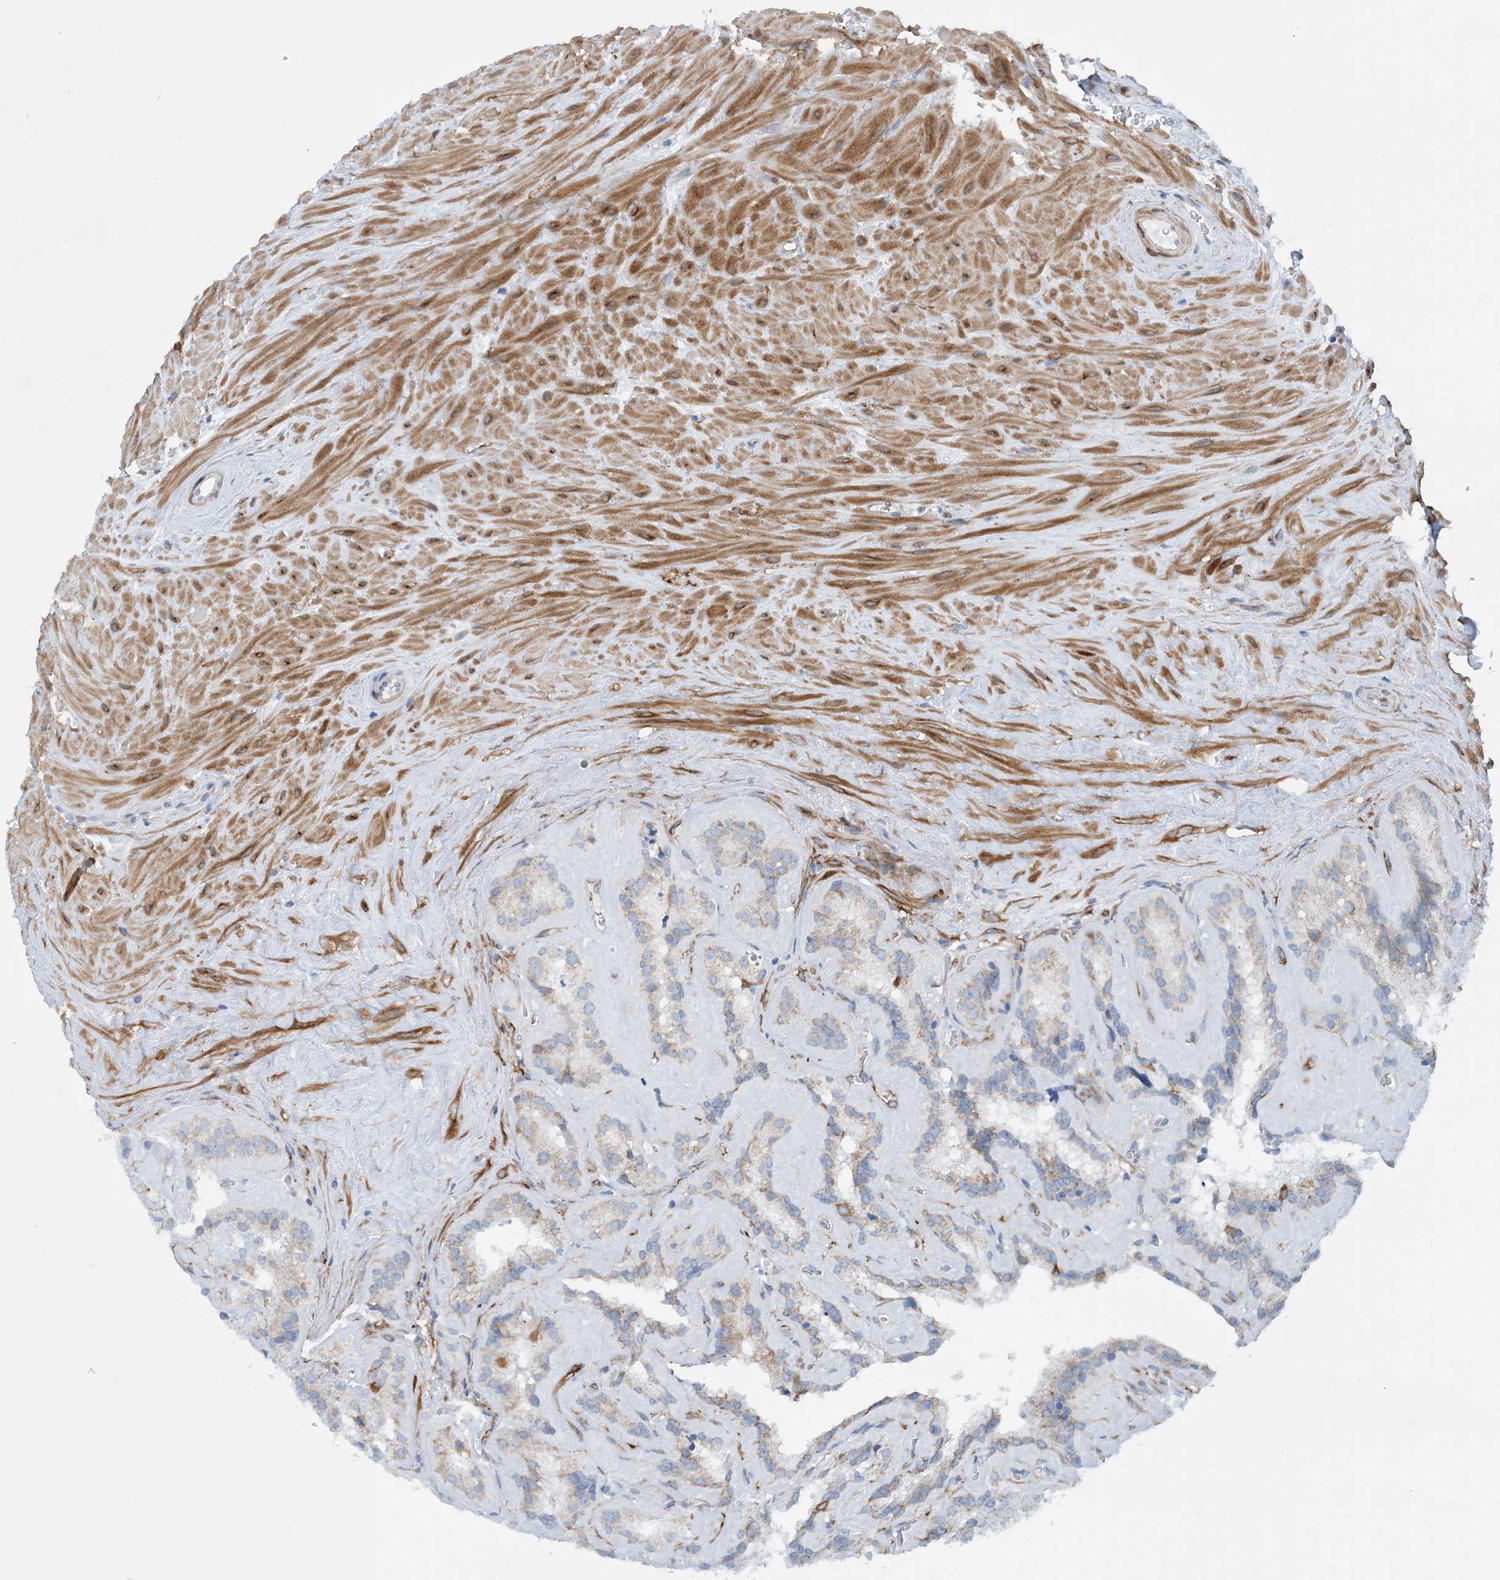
{"staining": {"intensity": "weak", "quantity": "<25%", "location": "cytoplasmic/membranous"}, "tissue": "seminal vesicle", "cell_type": "Glandular cells", "image_type": "normal", "snomed": [{"axis": "morphology", "description": "Normal tissue, NOS"}, {"axis": "topography", "description": "Prostate"}, {"axis": "topography", "description": "Seminal veicle"}], "caption": "High magnification brightfield microscopy of unremarkable seminal vesicle stained with DAB (brown) and counterstained with hematoxylin (blue): glandular cells show no significant expression.", "gene": "EIF2A", "patient": {"sex": "male", "age": 59}}